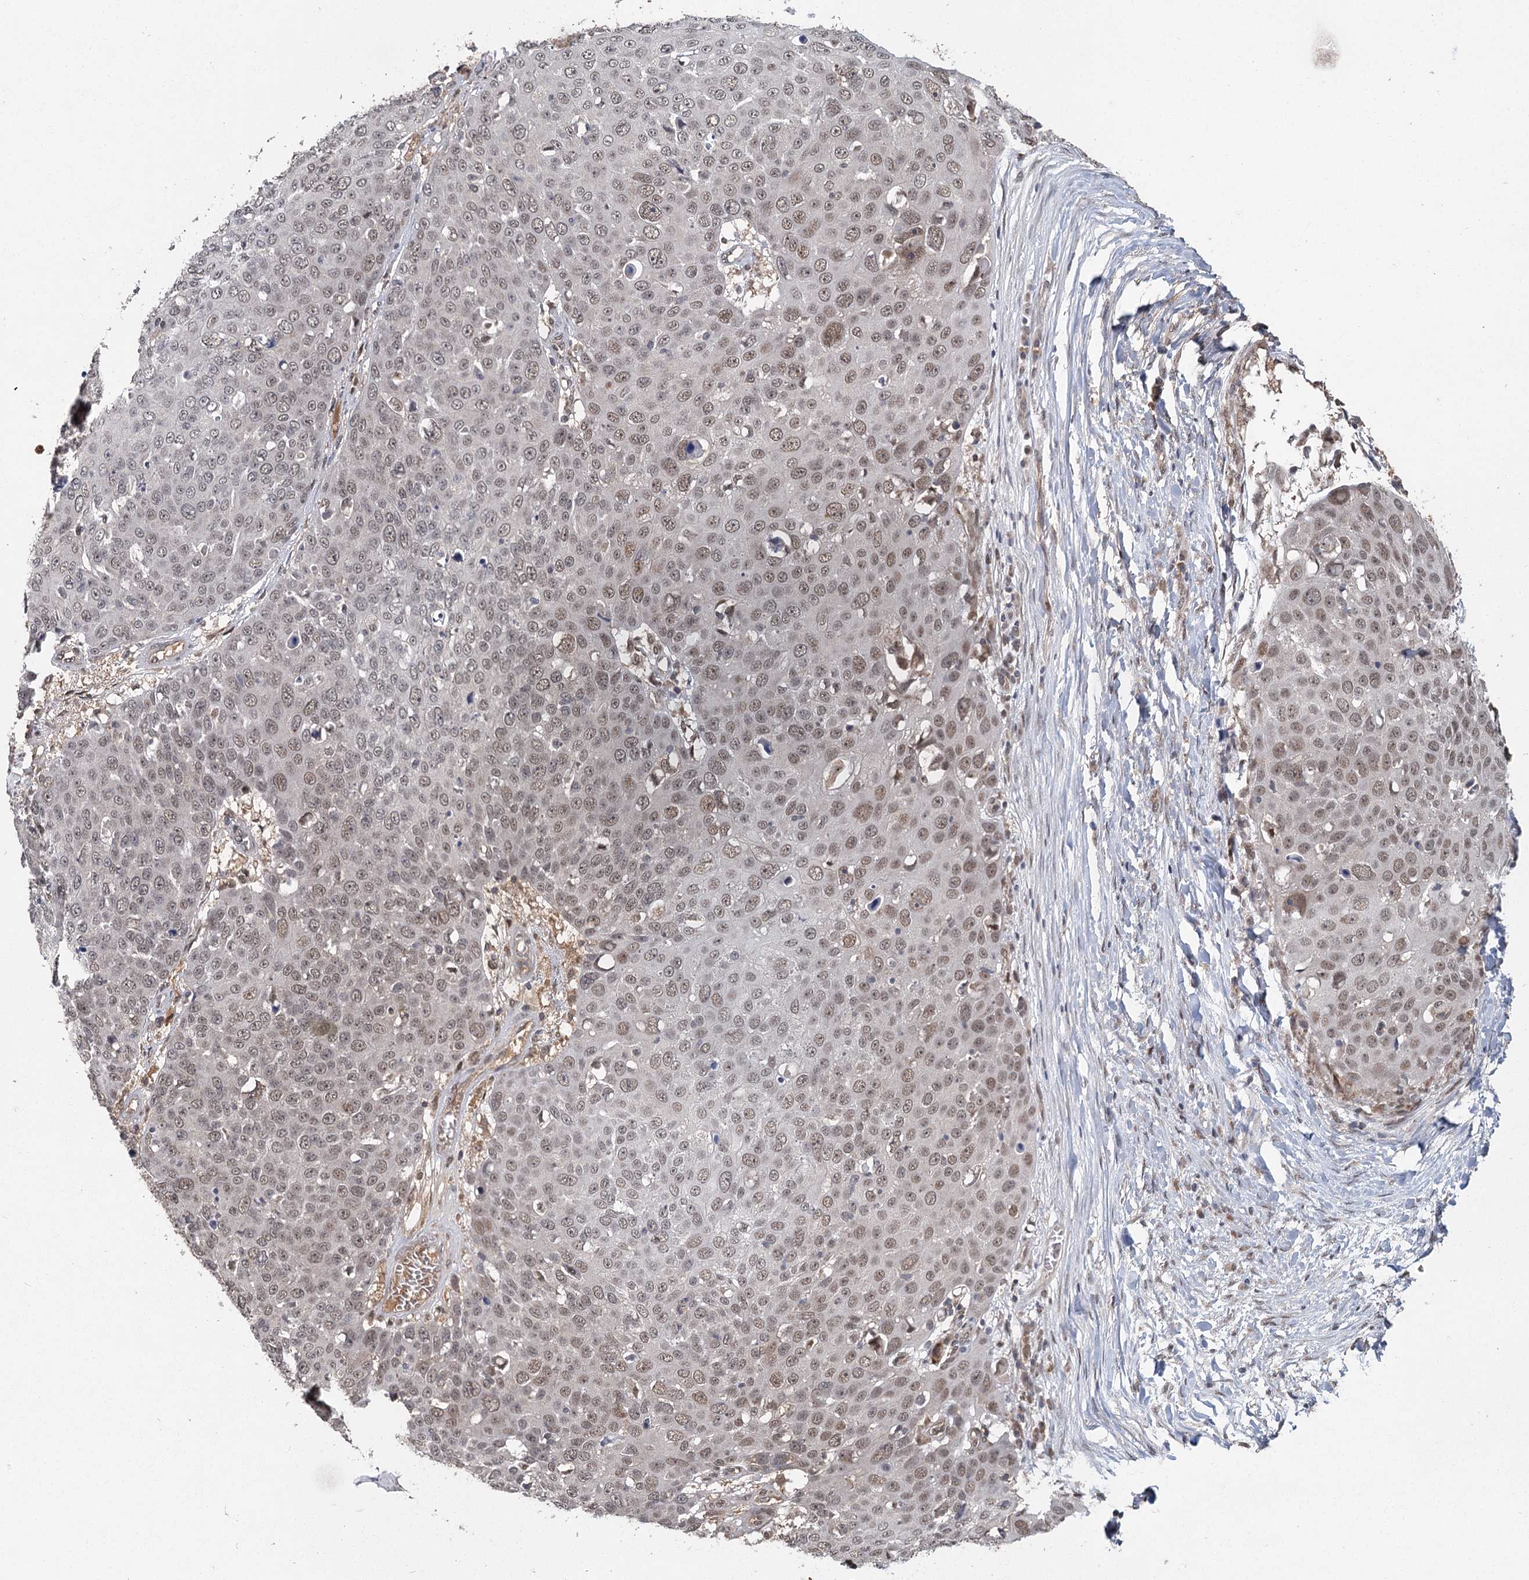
{"staining": {"intensity": "weak", "quantity": "25%-75%", "location": "nuclear"}, "tissue": "skin cancer", "cell_type": "Tumor cells", "image_type": "cancer", "snomed": [{"axis": "morphology", "description": "Squamous cell carcinoma, NOS"}, {"axis": "topography", "description": "Skin"}], "caption": "Protein expression analysis of human skin cancer (squamous cell carcinoma) reveals weak nuclear staining in approximately 25%-75% of tumor cells.", "gene": "MYG1", "patient": {"sex": "male", "age": 71}}